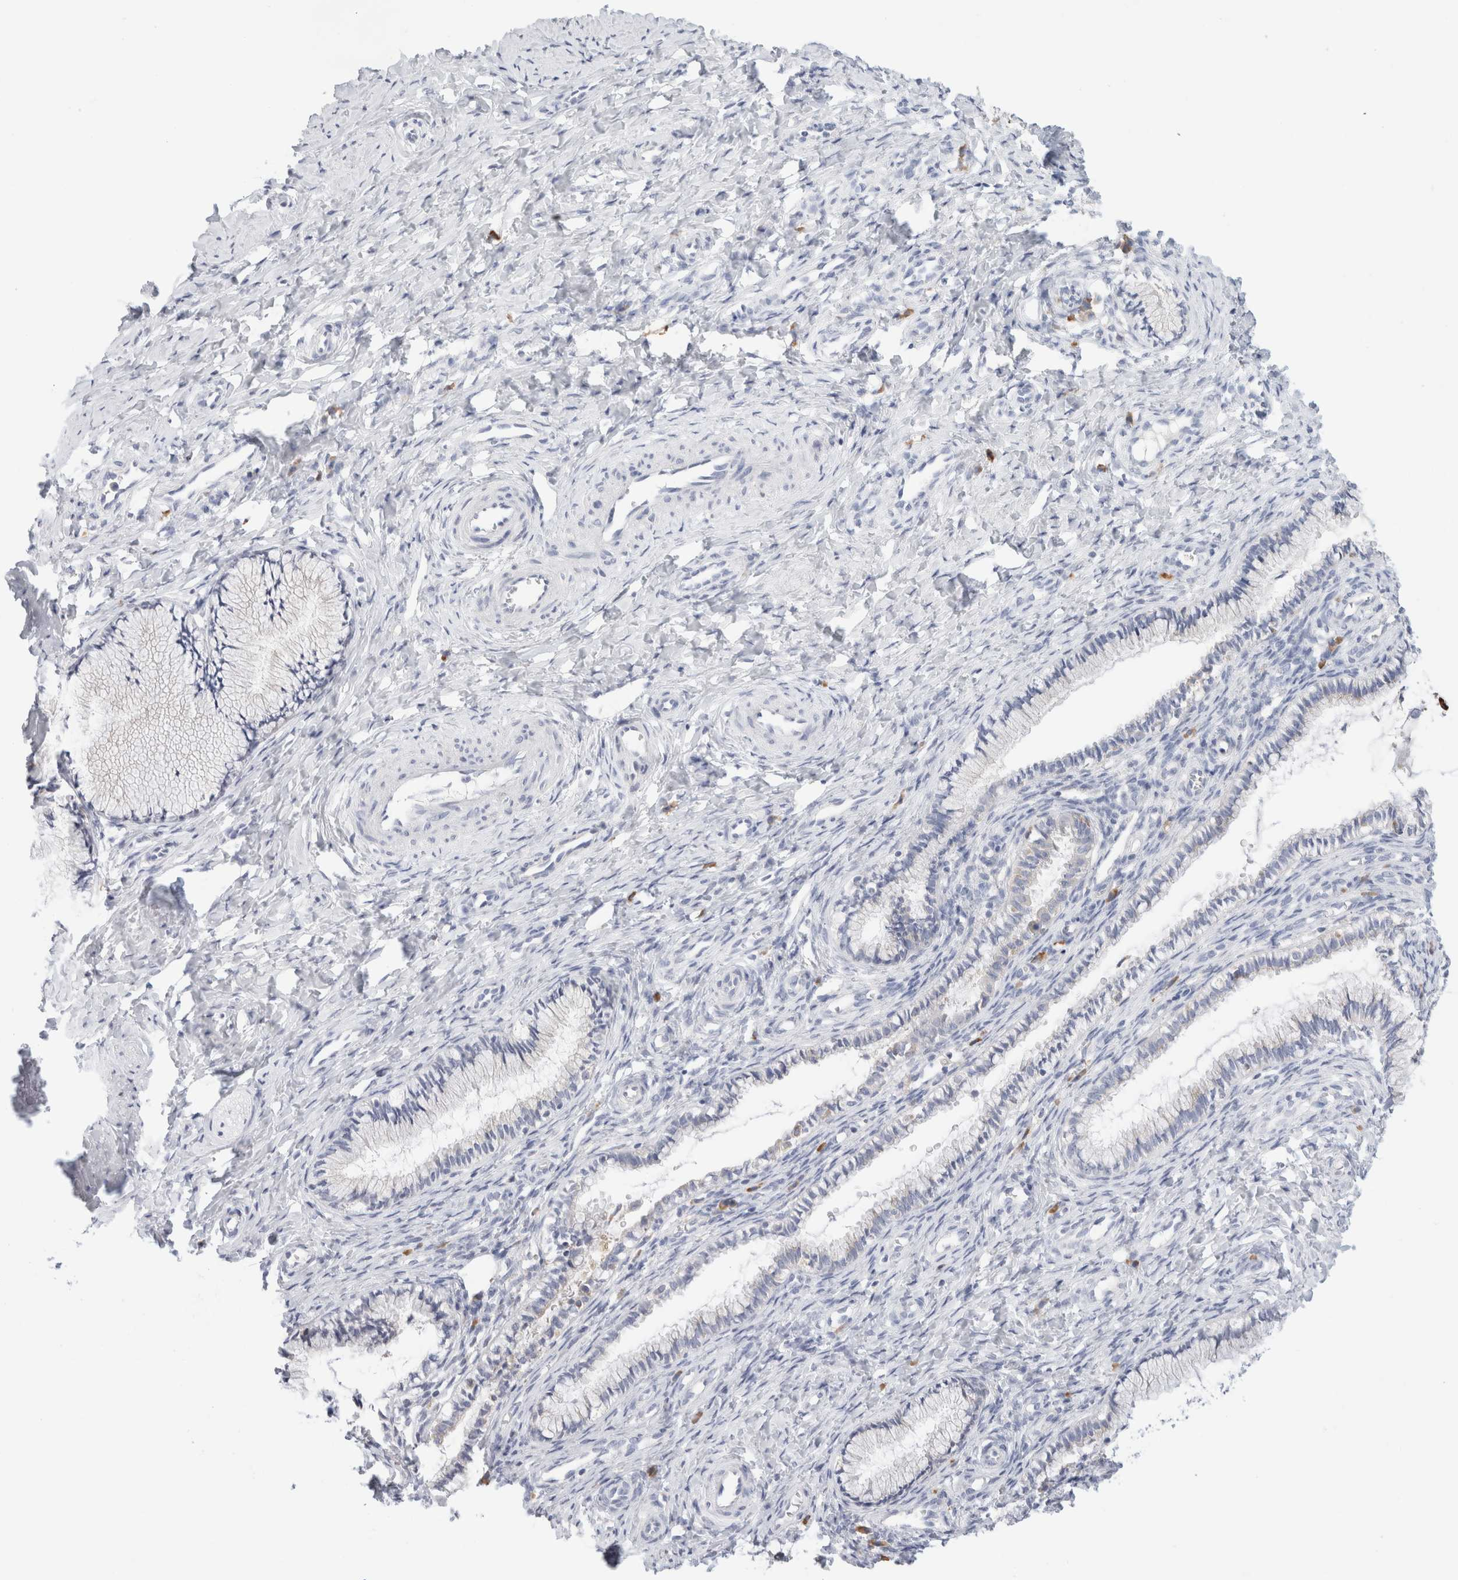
{"staining": {"intensity": "negative", "quantity": "none", "location": "none"}, "tissue": "cervix", "cell_type": "Glandular cells", "image_type": "normal", "snomed": [{"axis": "morphology", "description": "Normal tissue, NOS"}, {"axis": "topography", "description": "Cervix"}], "caption": "This is an immunohistochemistry (IHC) photomicrograph of benign cervix. There is no expression in glandular cells.", "gene": "CSK", "patient": {"sex": "female", "age": 27}}